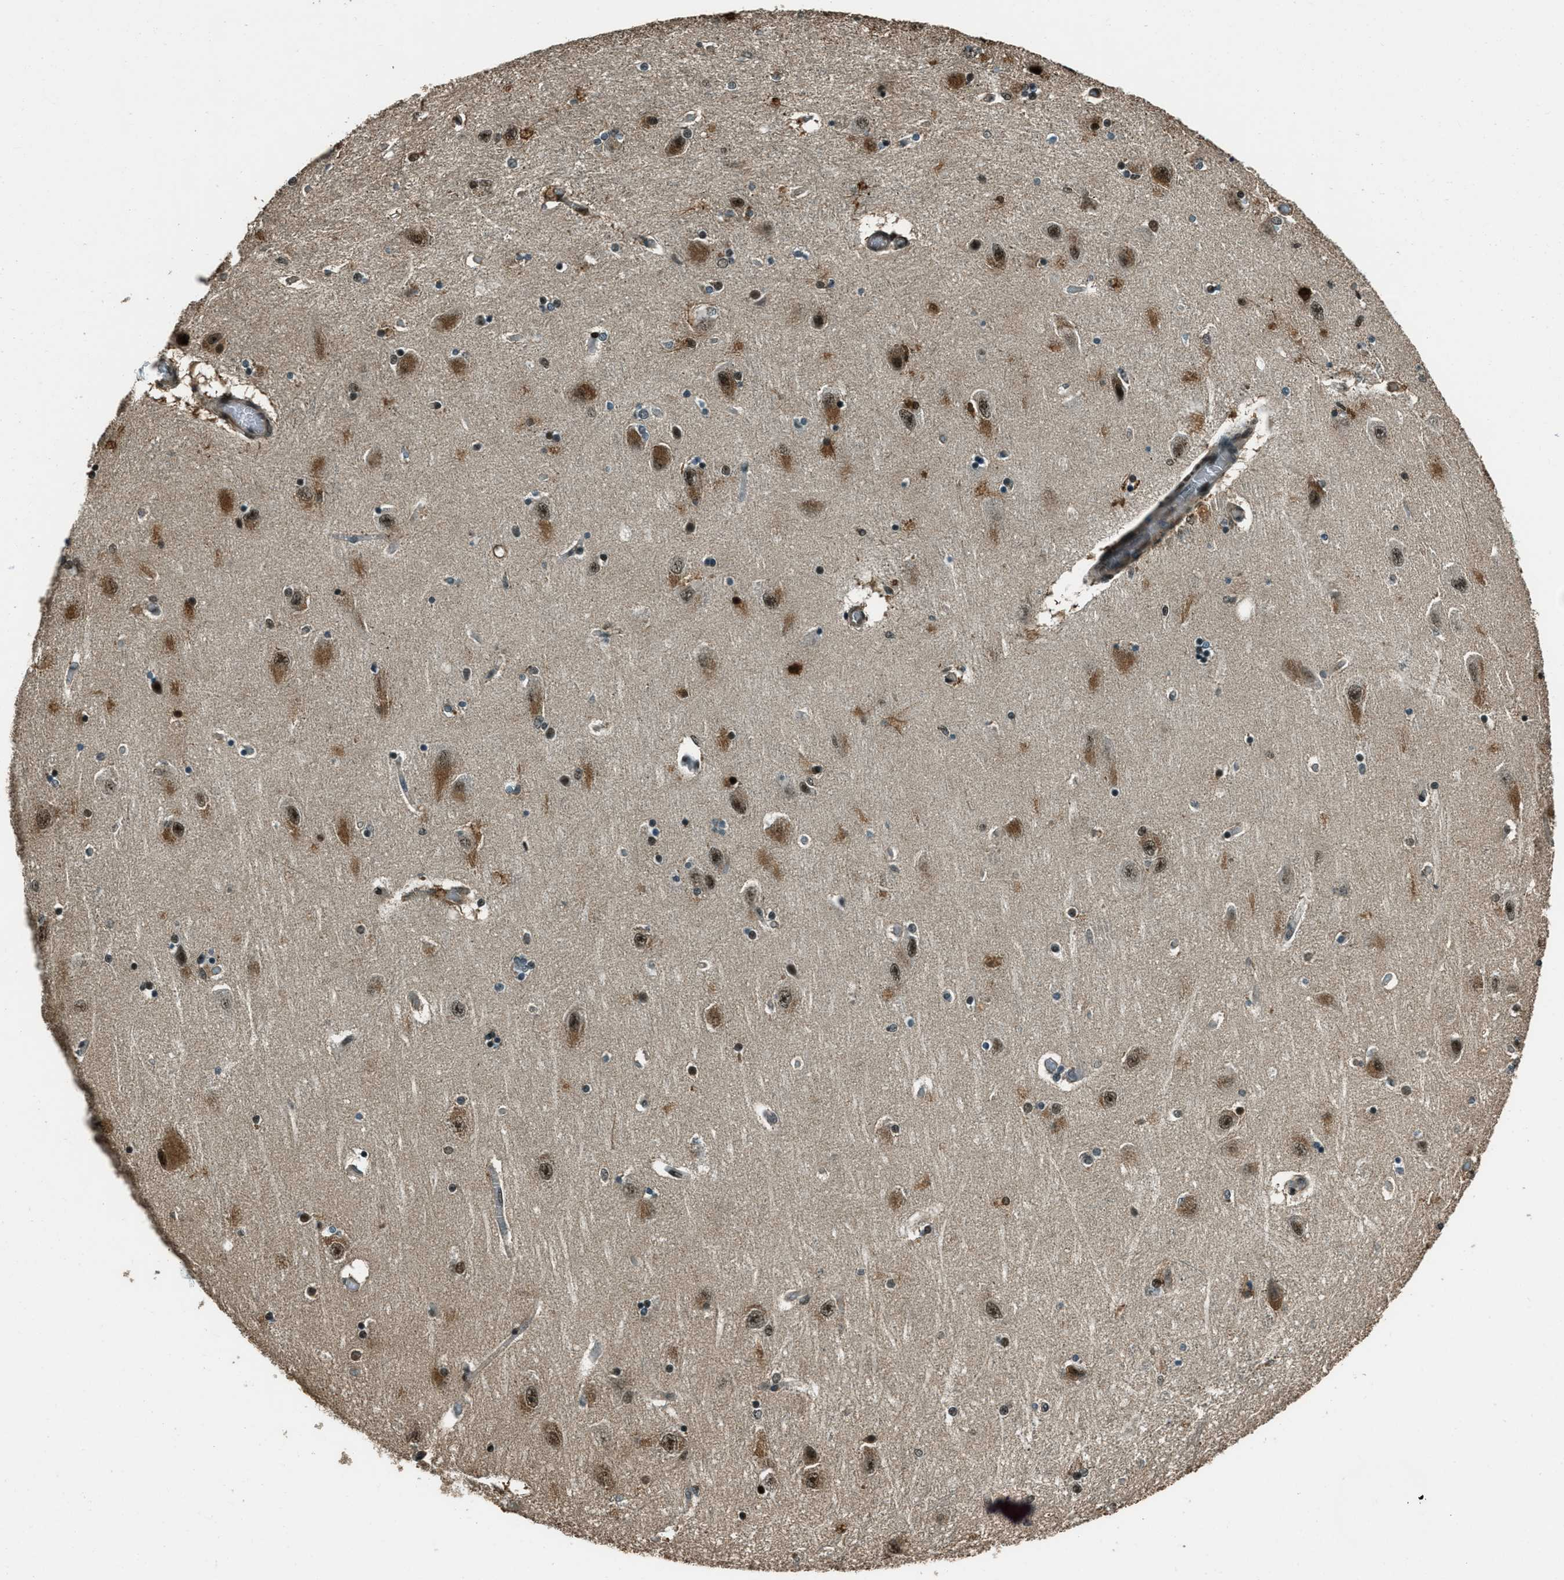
{"staining": {"intensity": "moderate", "quantity": "25%-75%", "location": "nuclear"}, "tissue": "hippocampus", "cell_type": "Glial cells", "image_type": "normal", "snomed": [{"axis": "morphology", "description": "Normal tissue, NOS"}, {"axis": "topography", "description": "Hippocampus"}], "caption": "Brown immunohistochemical staining in unremarkable human hippocampus reveals moderate nuclear staining in about 25%-75% of glial cells.", "gene": "TARDBP", "patient": {"sex": "female", "age": 54}}